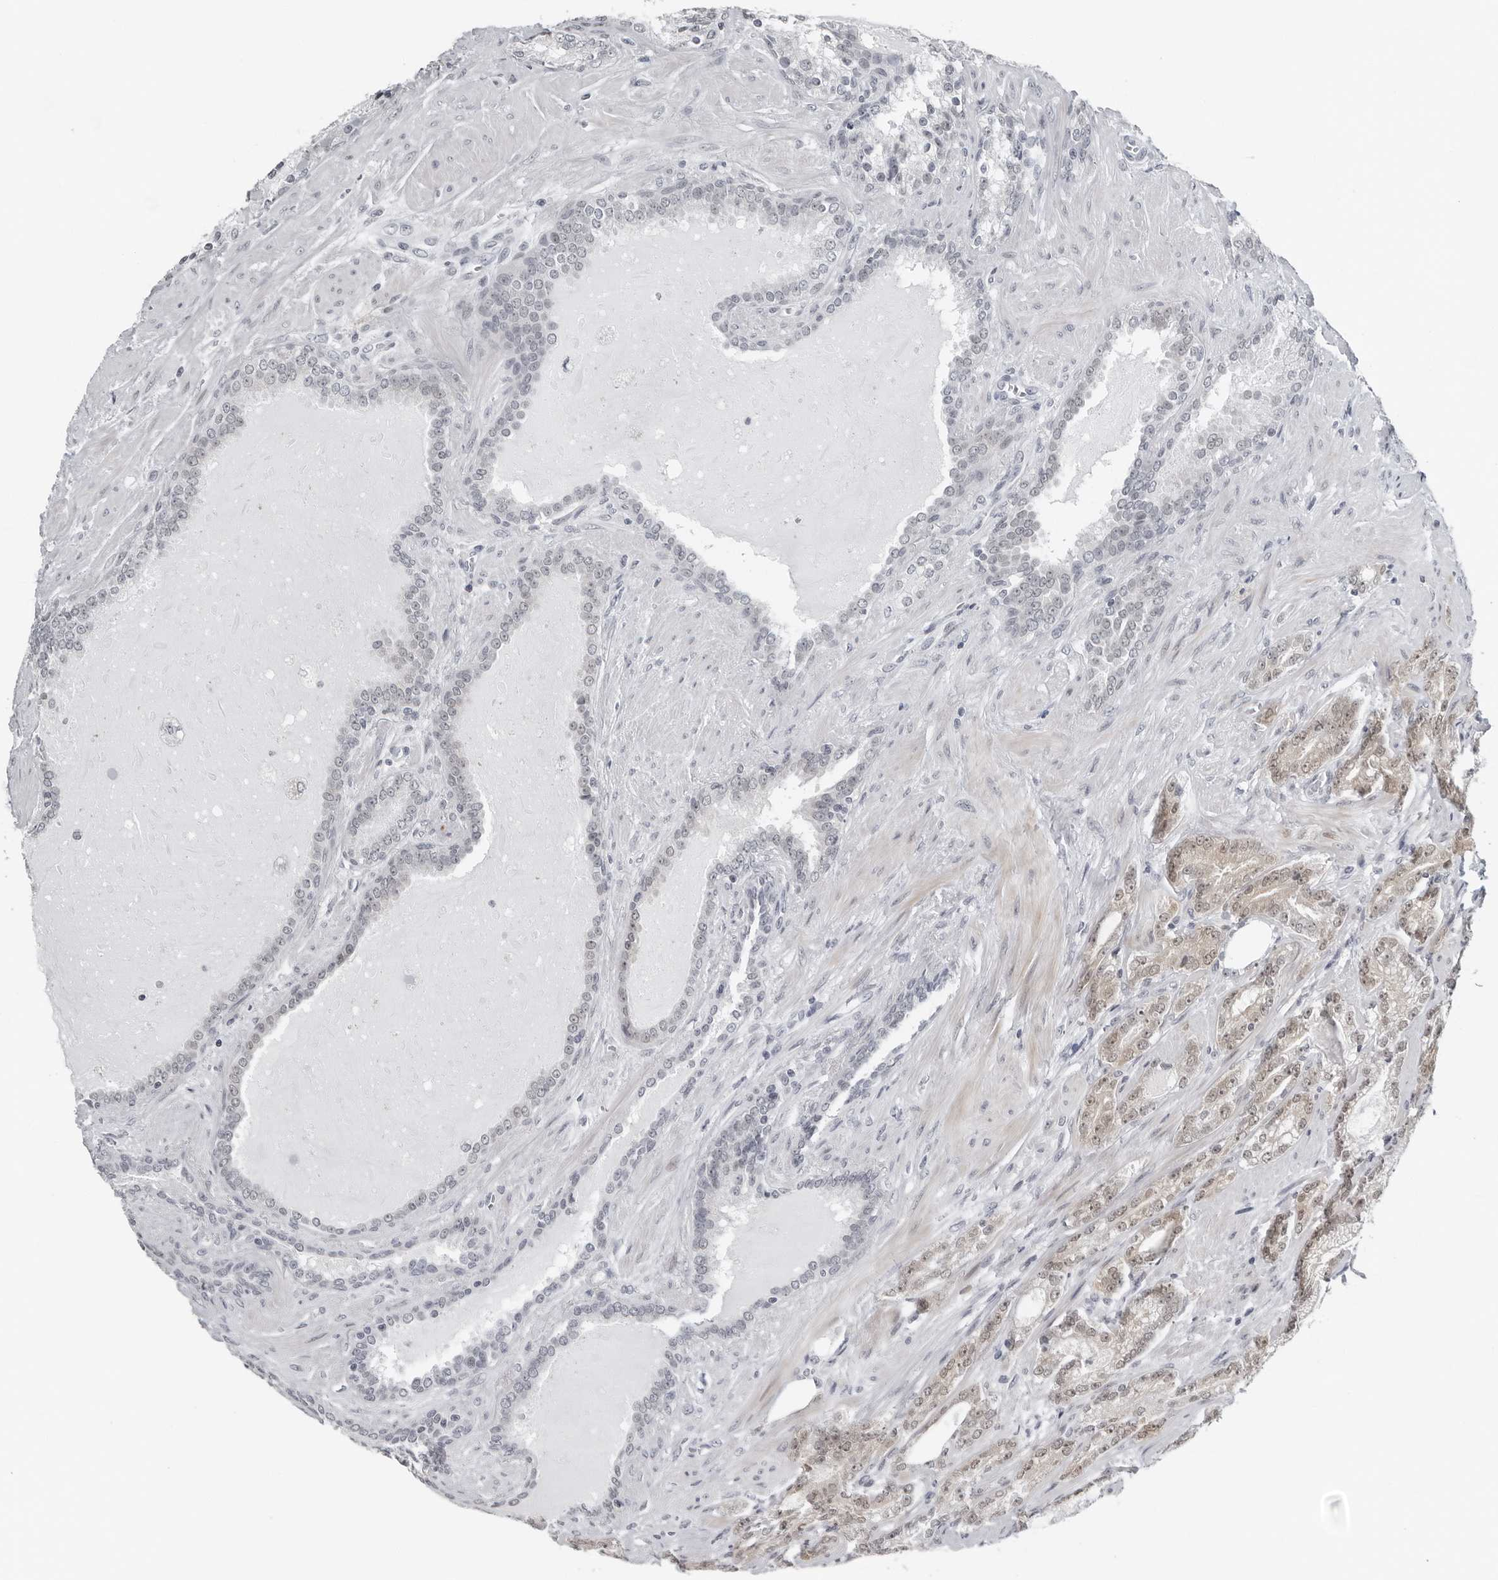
{"staining": {"intensity": "weak", "quantity": "<25%", "location": "nuclear"}, "tissue": "prostate cancer", "cell_type": "Tumor cells", "image_type": "cancer", "snomed": [{"axis": "morphology", "description": "Adenocarcinoma, High grade"}, {"axis": "topography", "description": "Prostate"}], "caption": "The IHC image has no significant expression in tumor cells of high-grade adenocarcinoma (prostate) tissue.", "gene": "PPP1R42", "patient": {"sex": "male", "age": 73}}